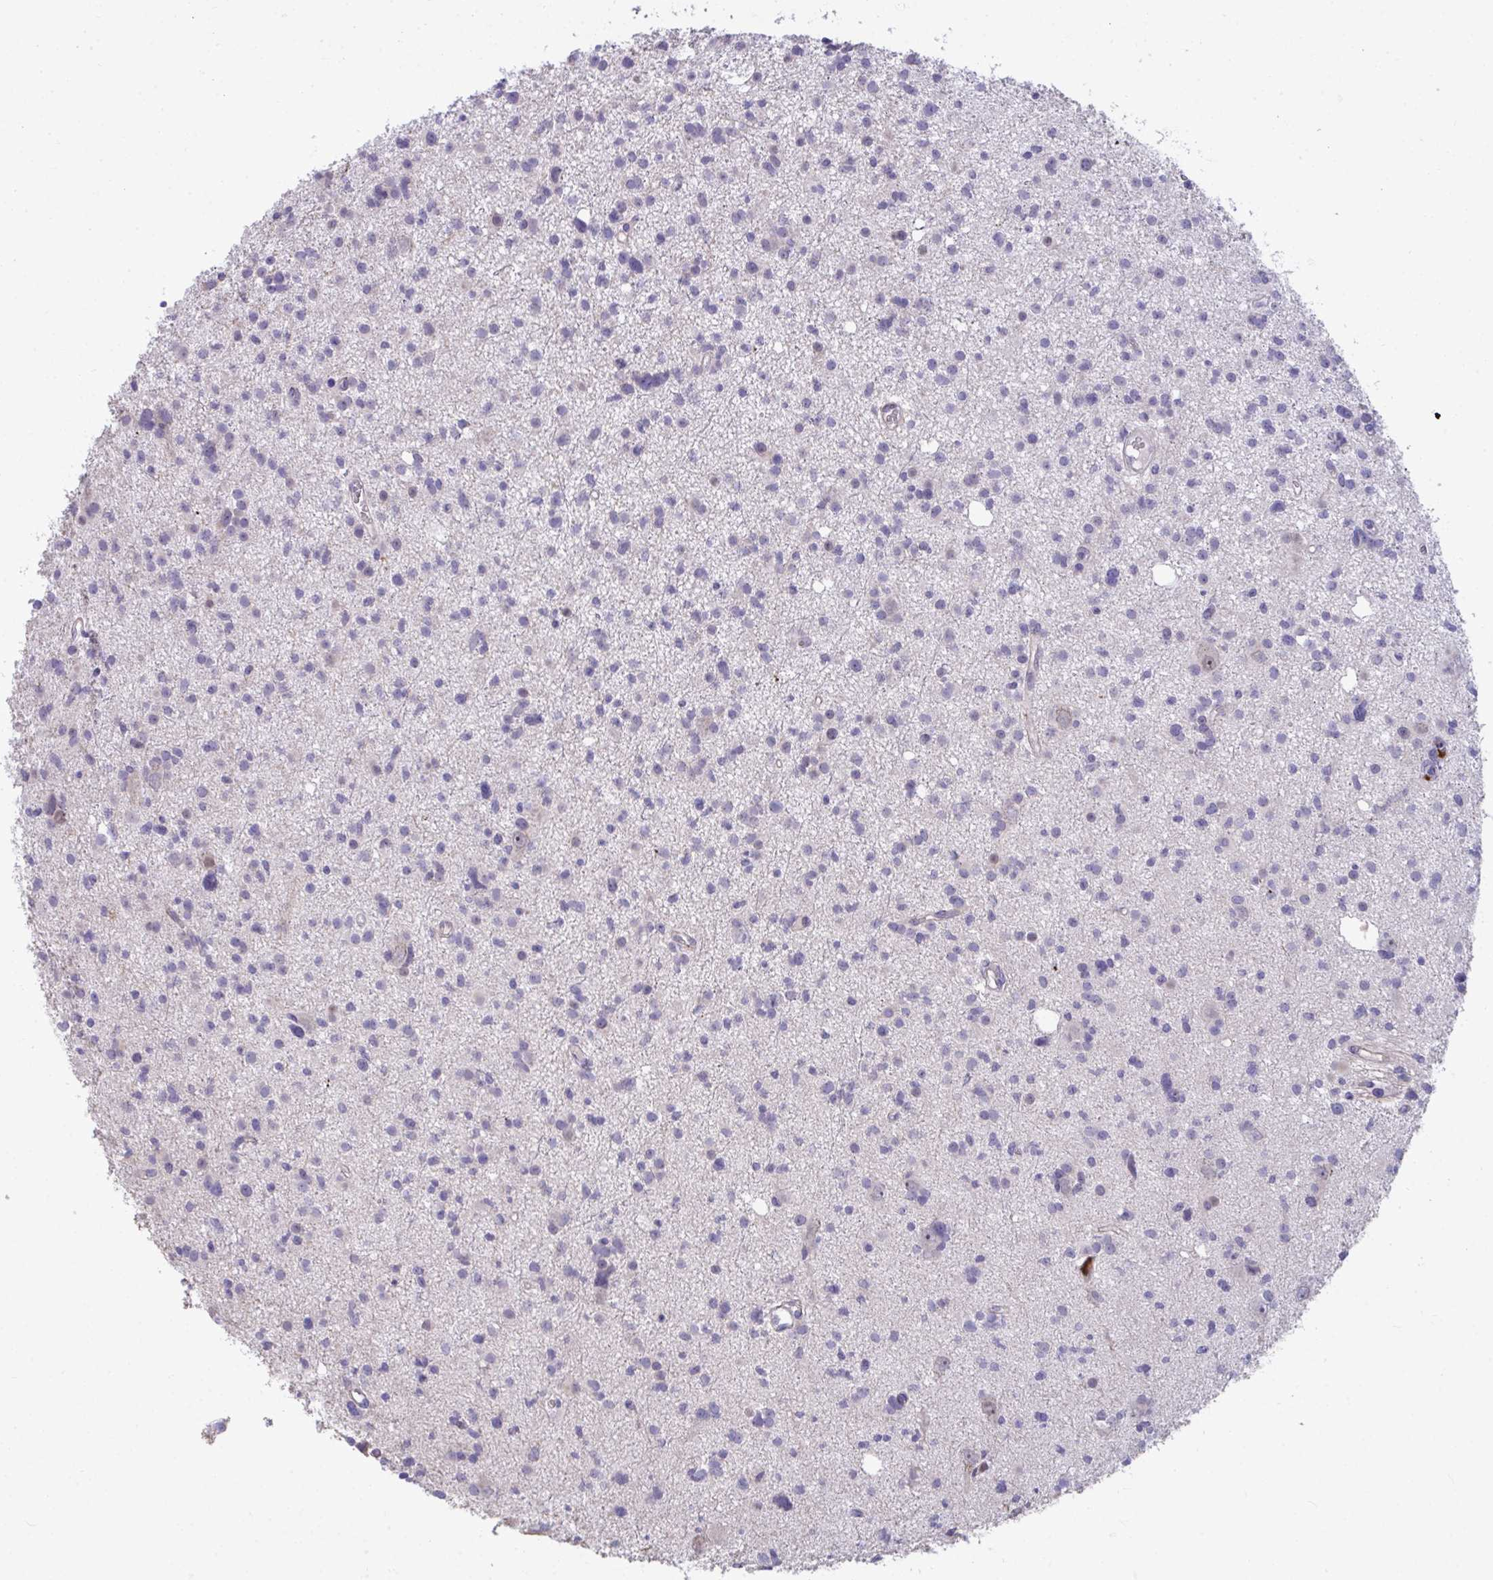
{"staining": {"intensity": "negative", "quantity": "none", "location": "none"}, "tissue": "glioma", "cell_type": "Tumor cells", "image_type": "cancer", "snomed": [{"axis": "morphology", "description": "Glioma, malignant, High grade"}, {"axis": "topography", "description": "Brain"}], "caption": "High magnification brightfield microscopy of glioma stained with DAB (brown) and counterstained with hematoxylin (blue): tumor cells show no significant expression.", "gene": "CENPQ", "patient": {"sex": "male", "age": 23}}